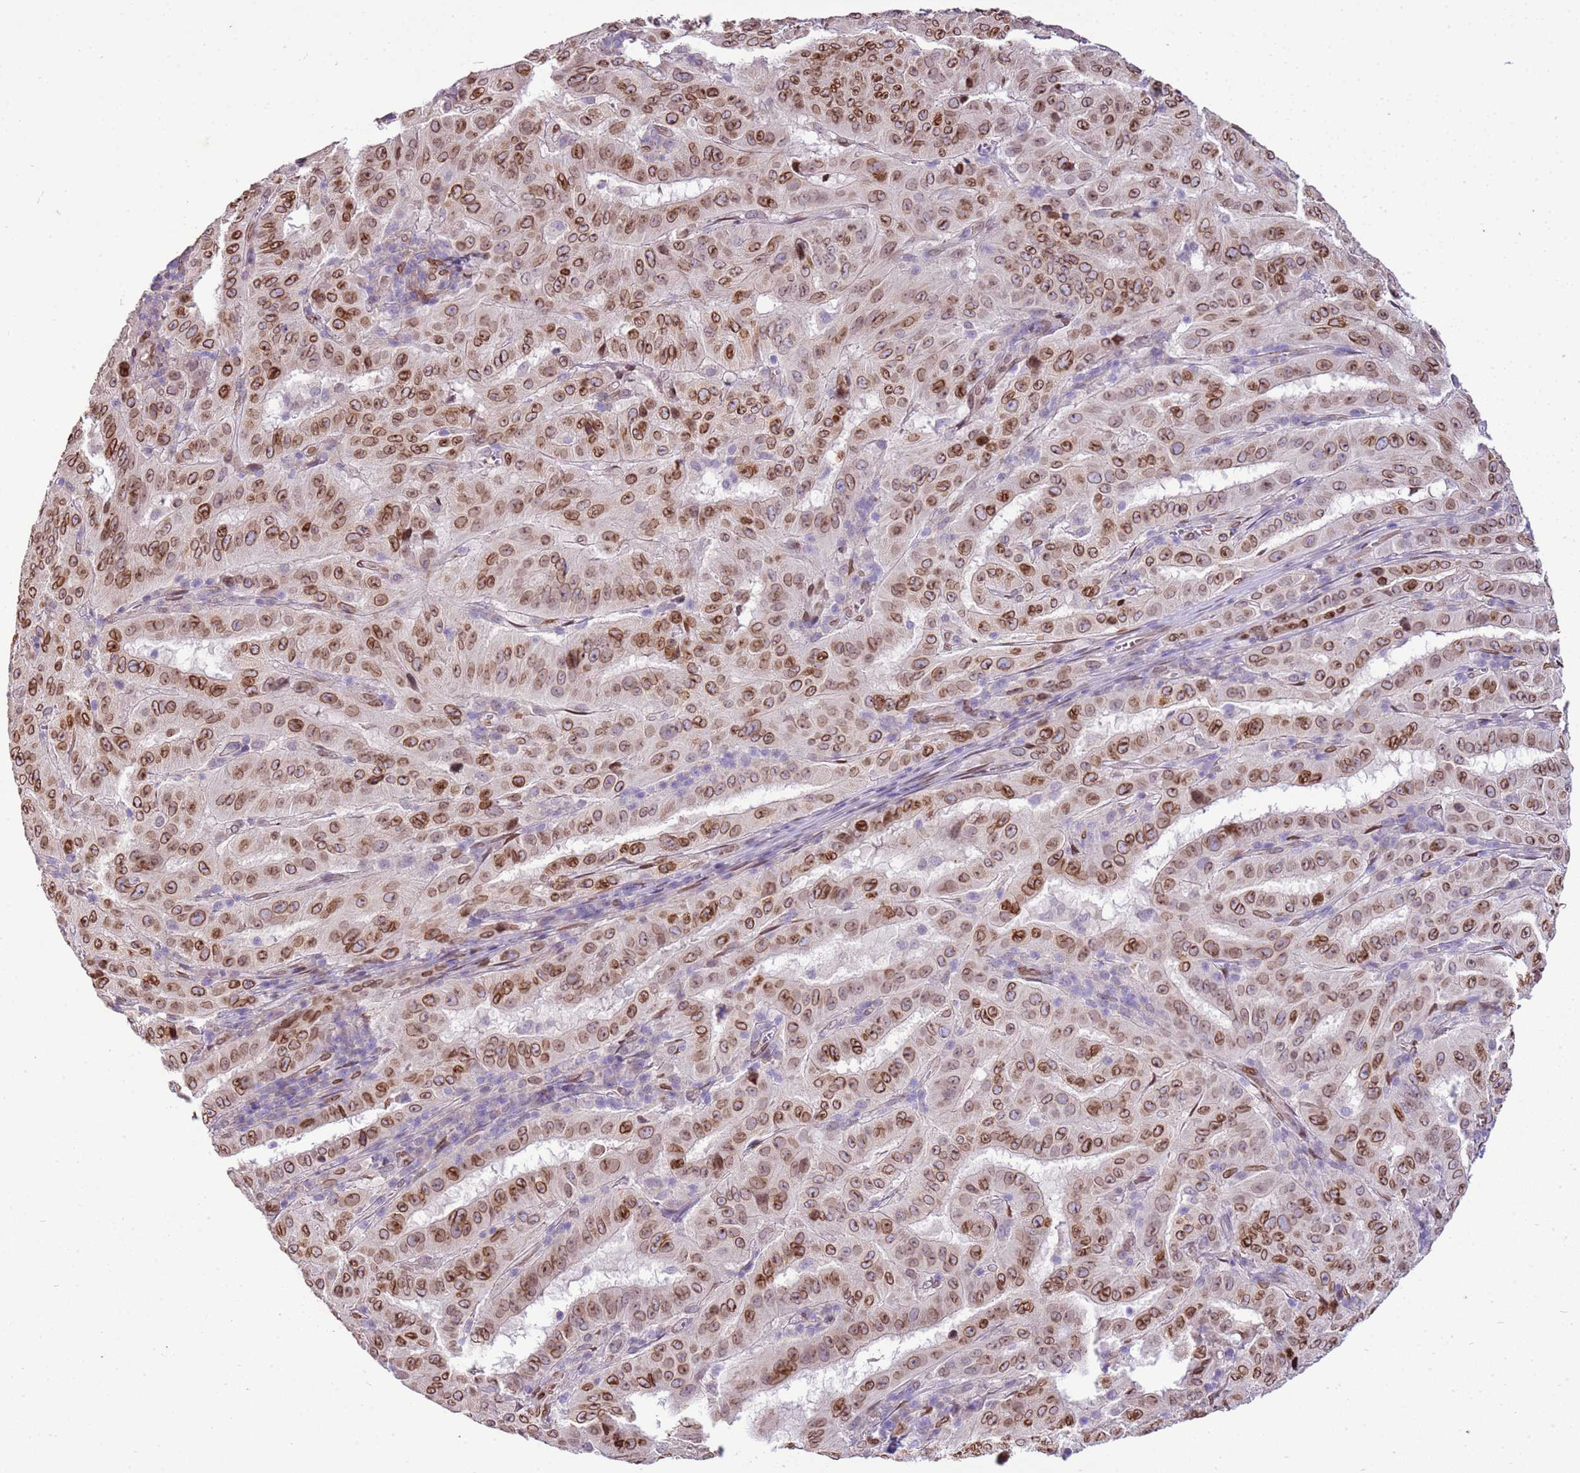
{"staining": {"intensity": "moderate", "quantity": ">75%", "location": "cytoplasmic/membranous,nuclear"}, "tissue": "pancreatic cancer", "cell_type": "Tumor cells", "image_type": "cancer", "snomed": [{"axis": "morphology", "description": "Adenocarcinoma, NOS"}, {"axis": "topography", "description": "Pancreas"}], "caption": "Immunohistochemical staining of human adenocarcinoma (pancreatic) exhibits medium levels of moderate cytoplasmic/membranous and nuclear positivity in approximately >75% of tumor cells. (DAB IHC, brown staining for protein, blue staining for nuclei).", "gene": "TMEM47", "patient": {"sex": "male", "age": 63}}